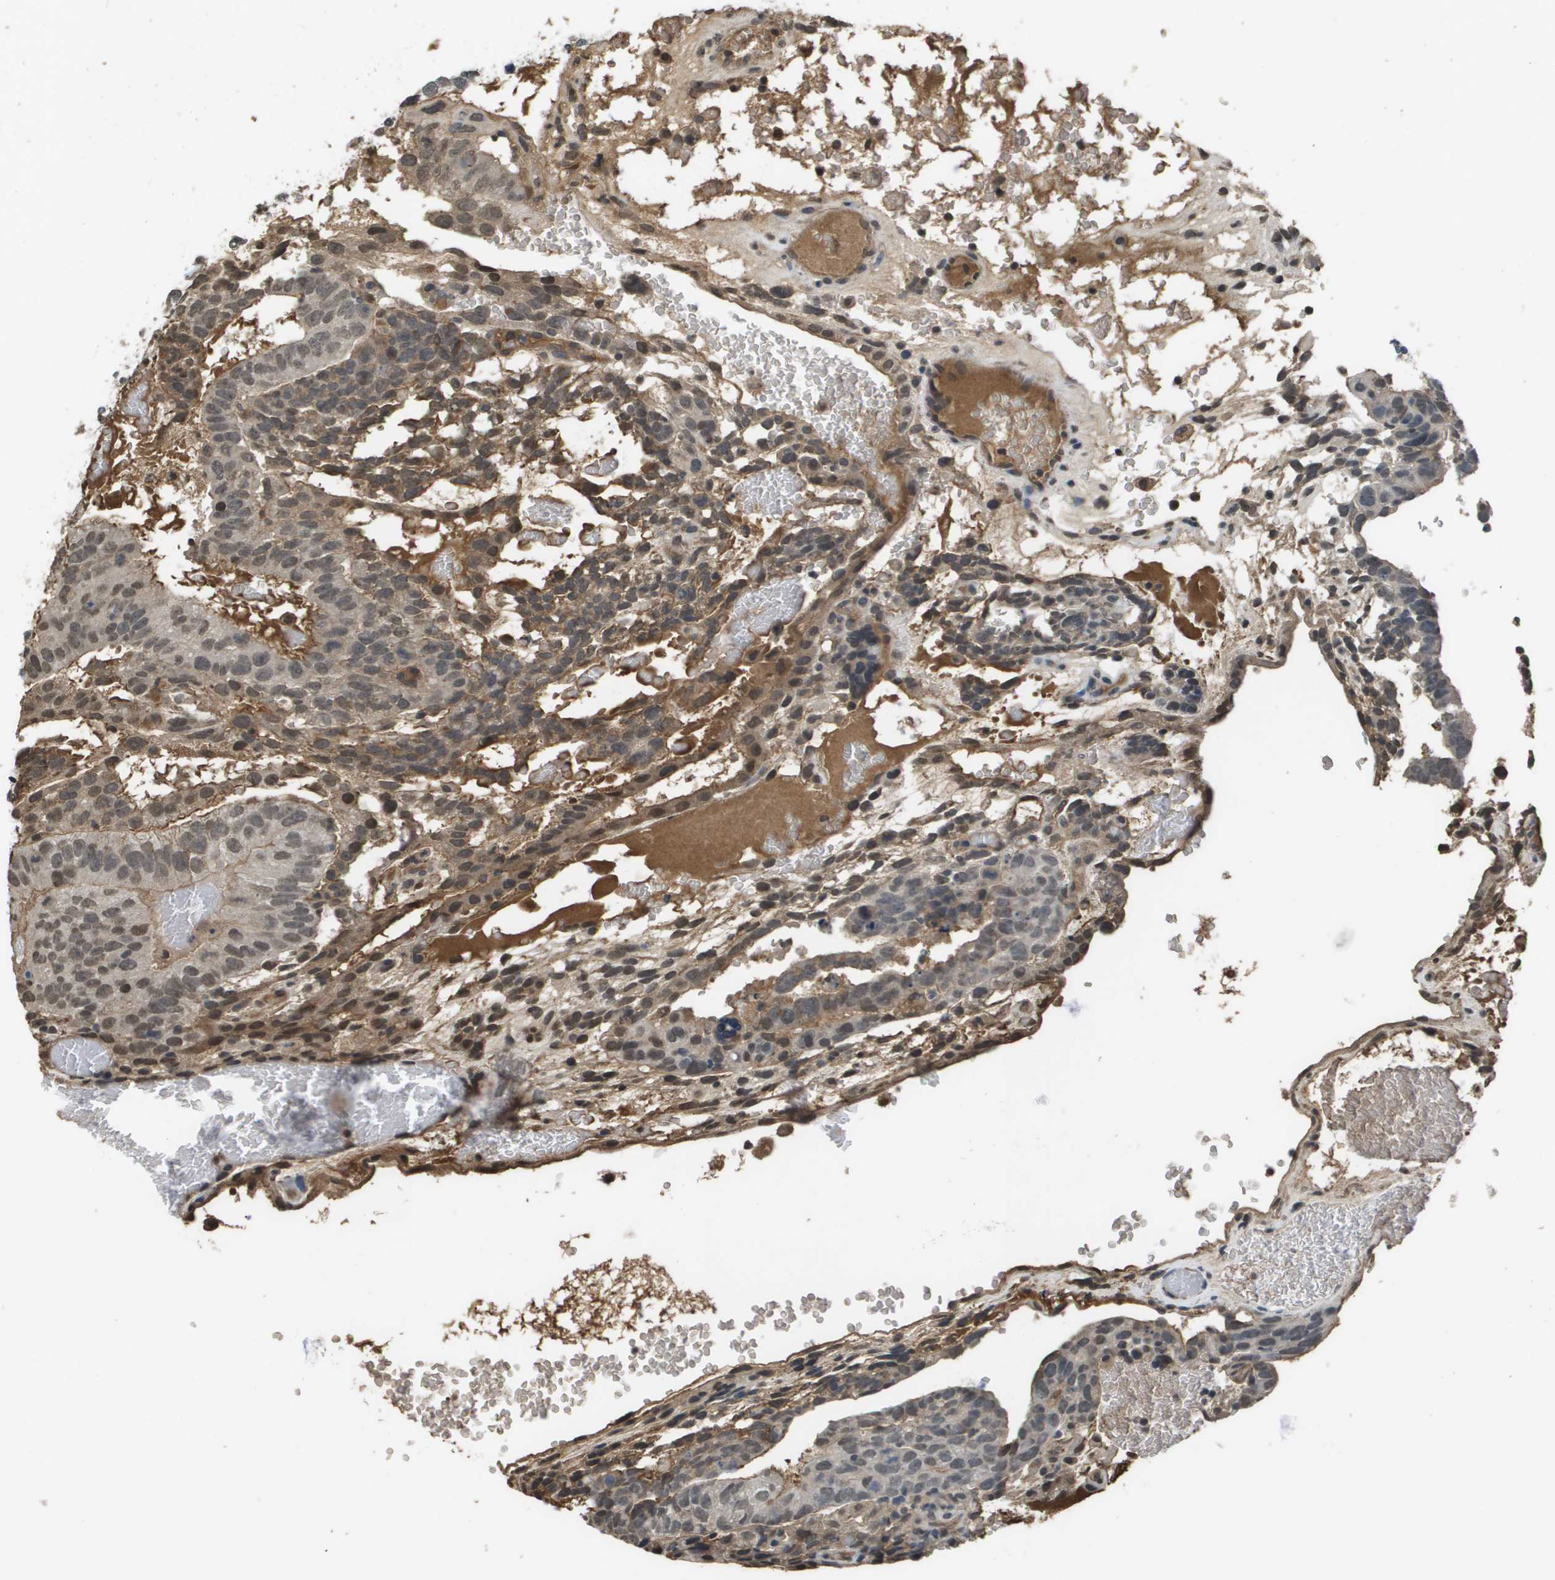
{"staining": {"intensity": "weak", "quantity": "<25%", "location": "nuclear"}, "tissue": "testis cancer", "cell_type": "Tumor cells", "image_type": "cancer", "snomed": [{"axis": "morphology", "description": "Seminoma, NOS"}, {"axis": "morphology", "description": "Carcinoma, Embryonal, NOS"}, {"axis": "topography", "description": "Testis"}], "caption": "This is an immunohistochemistry (IHC) image of testis seminoma. There is no expression in tumor cells.", "gene": "NDRG2", "patient": {"sex": "male", "age": 52}}